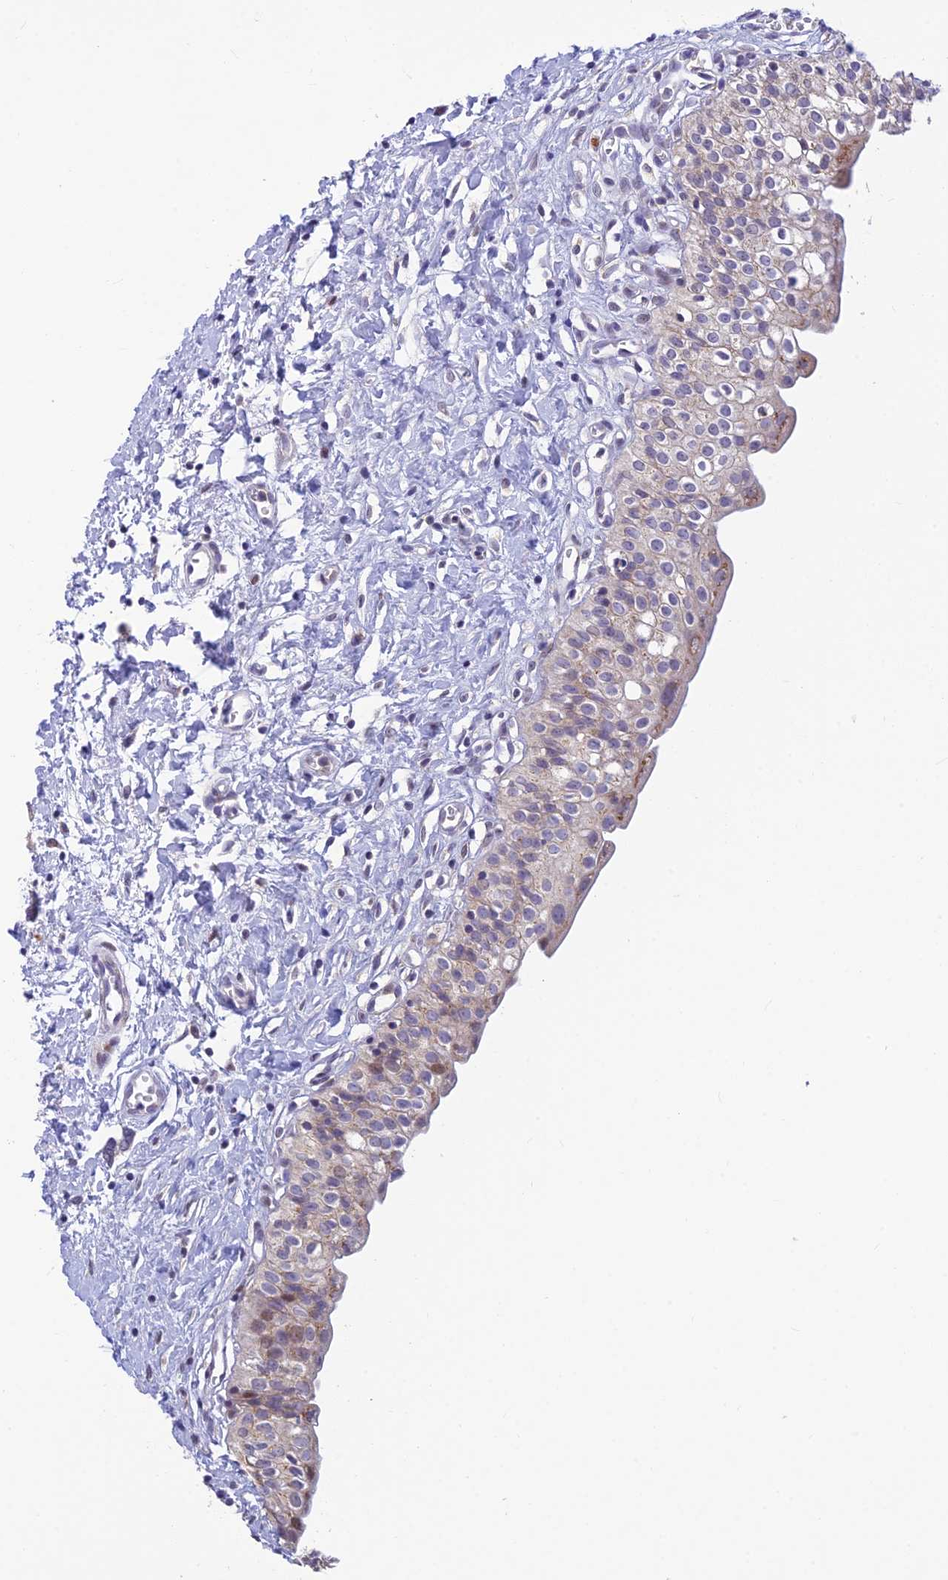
{"staining": {"intensity": "weak", "quantity": "<25%", "location": "cytoplasmic/membranous"}, "tissue": "urinary bladder", "cell_type": "Urothelial cells", "image_type": "normal", "snomed": [{"axis": "morphology", "description": "Normal tissue, NOS"}, {"axis": "topography", "description": "Urinary bladder"}], "caption": "Immunohistochemical staining of unremarkable human urinary bladder reveals no significant expression in urothelial cells.", "gene": "INKA1", "patient": {"sex": "male", "age": 51}}